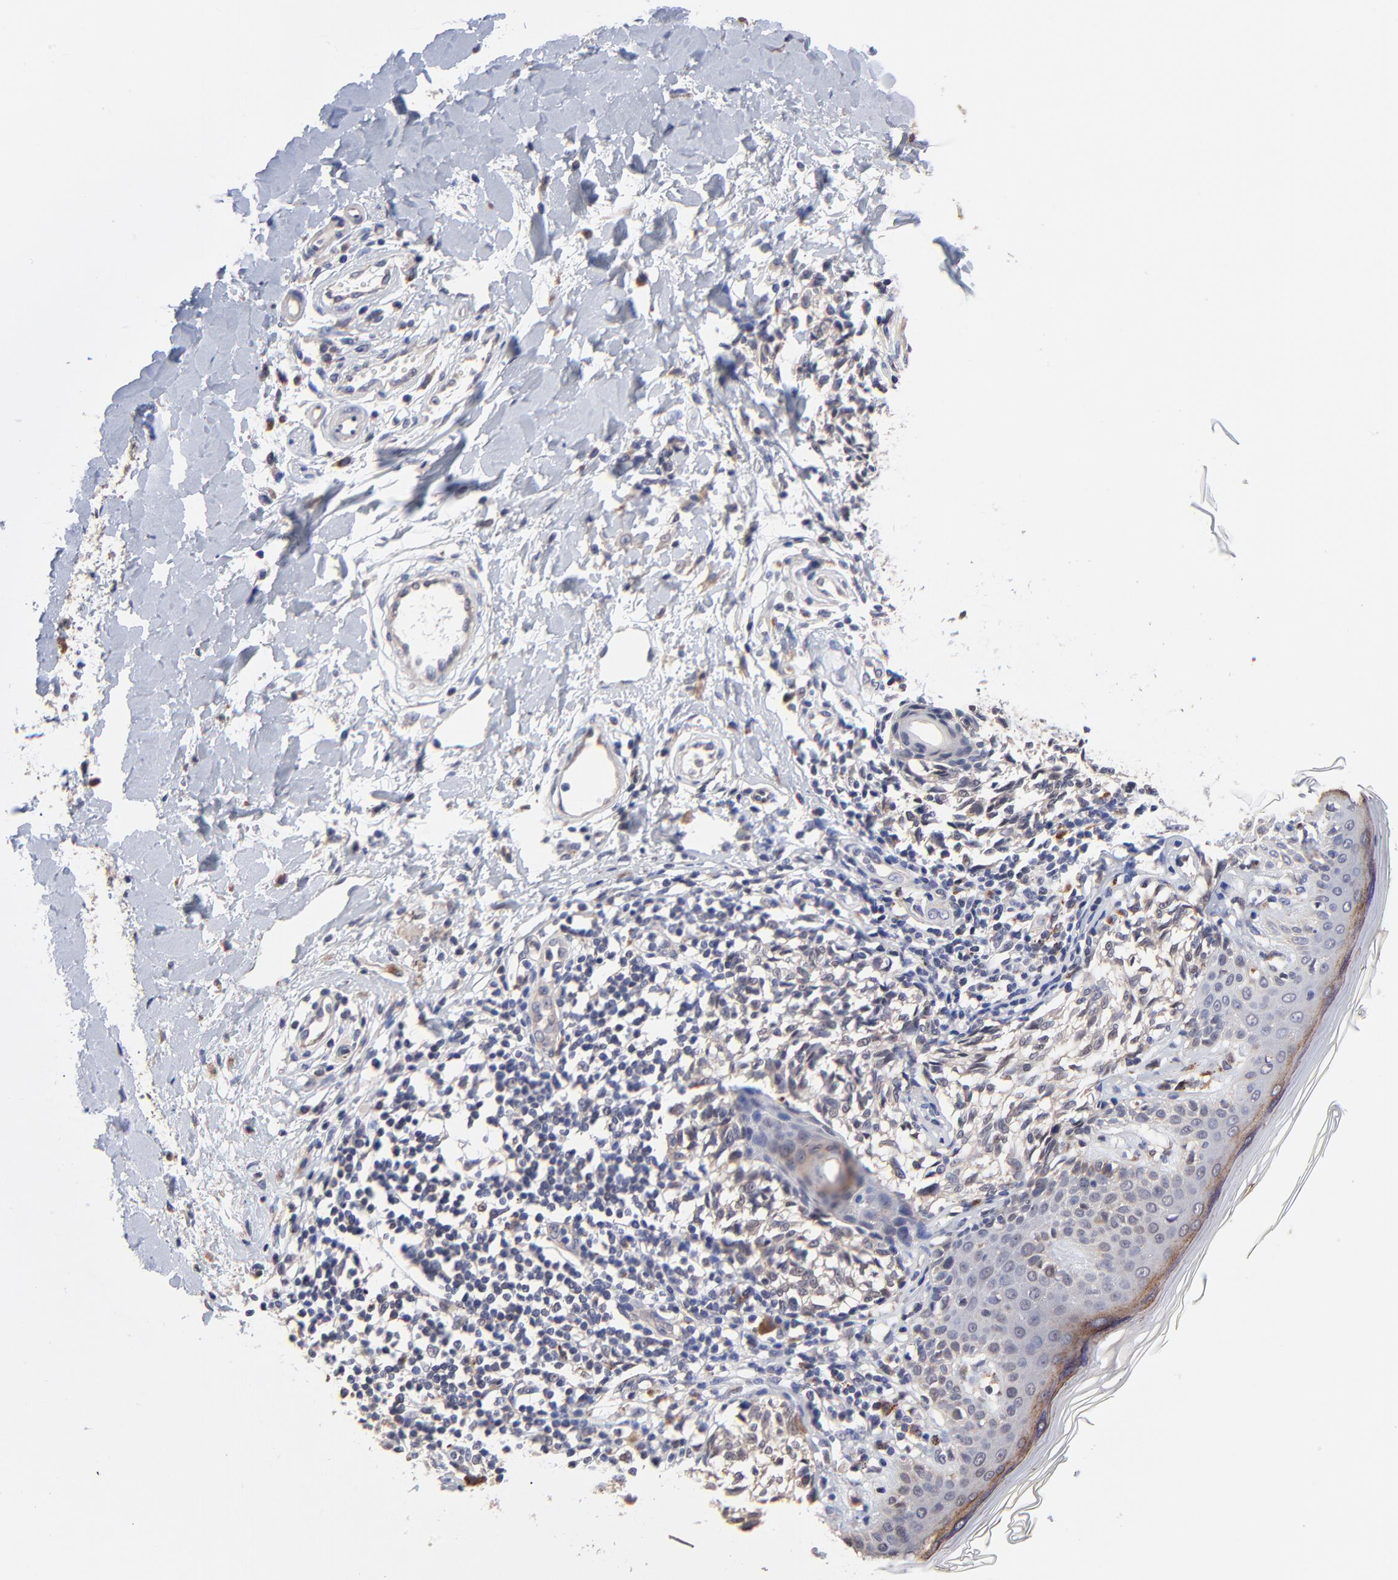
{"staining": {"intensity": "negative", "quantity": "none", "location": "none"}, "tissue": "melanoma", "cell_type": "Tumor cells", "image_type": "cancer", "snomed": [{"axis": "morphology", "description": "Malignant melanoma, NOS"}, {"axis": "topography", "description": "Skin"}], "caption": "Human melanoma stained for a protein using IHC displays no expression in tumor cells.", "gene": "PDE4B", "patient": {"sex": "male", "age": 67}}